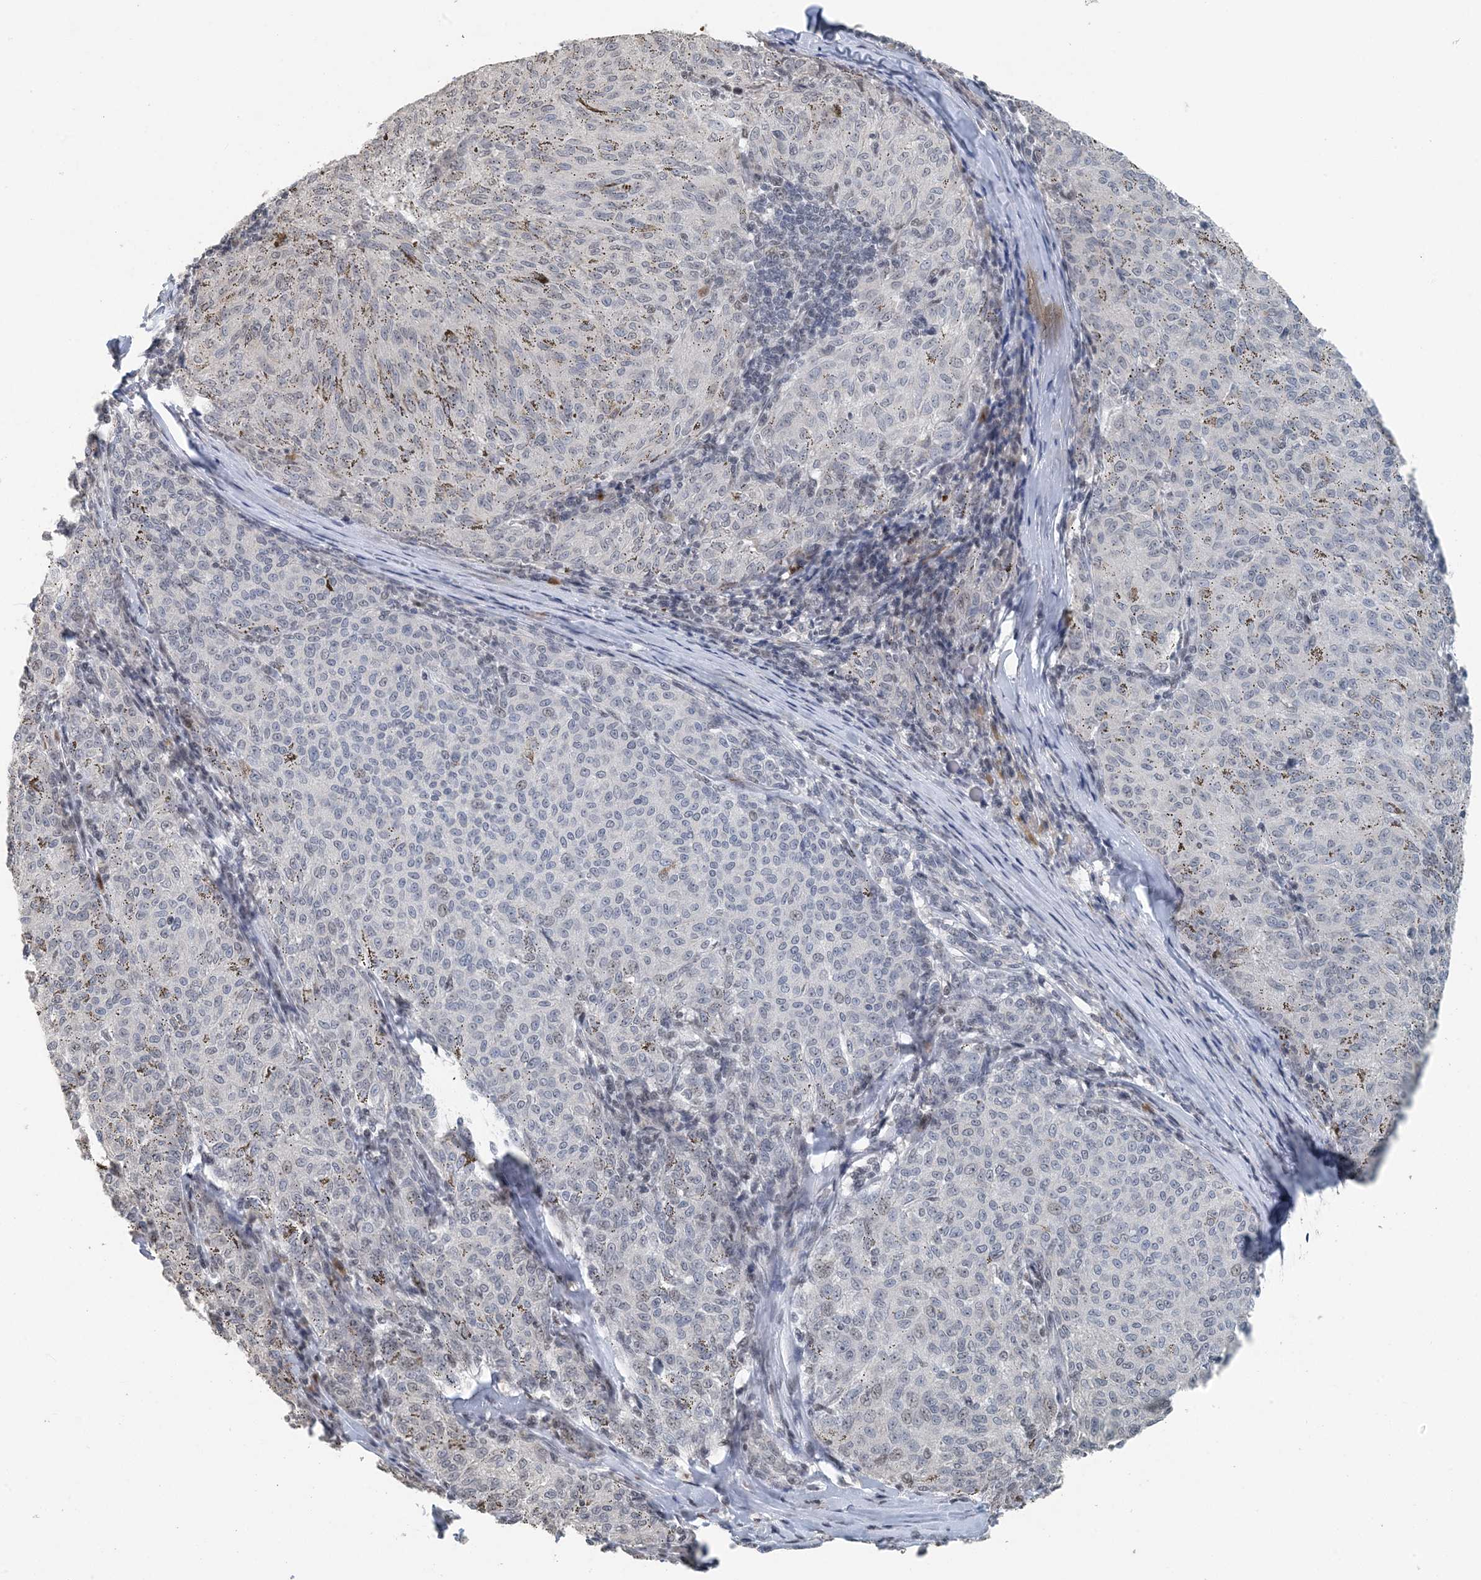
{"staining": {"intensity": "negative", "quantity": "none", "location": "none"}, "tissue": "melanoma", "cell_type": "Tumor cells", "image_type": "cancer", "snomed": [{"axis": "morphology", "description": "Malignant melanoma, NOS"}, {"axis": "topography", "description": "Skin"}], "caption": "IHC micrograph of neoplastic tissue: human malignant melanoma stained with DAB (3,3'-diaminobenzidine) demonstrates no significant protein expression in tumor cells. (Brightfield microscopy of DAB immunohistochemistry (IHC) at high magnification).", "gene": "MBD2", "patient": {"sex": "female", "age": 72}}